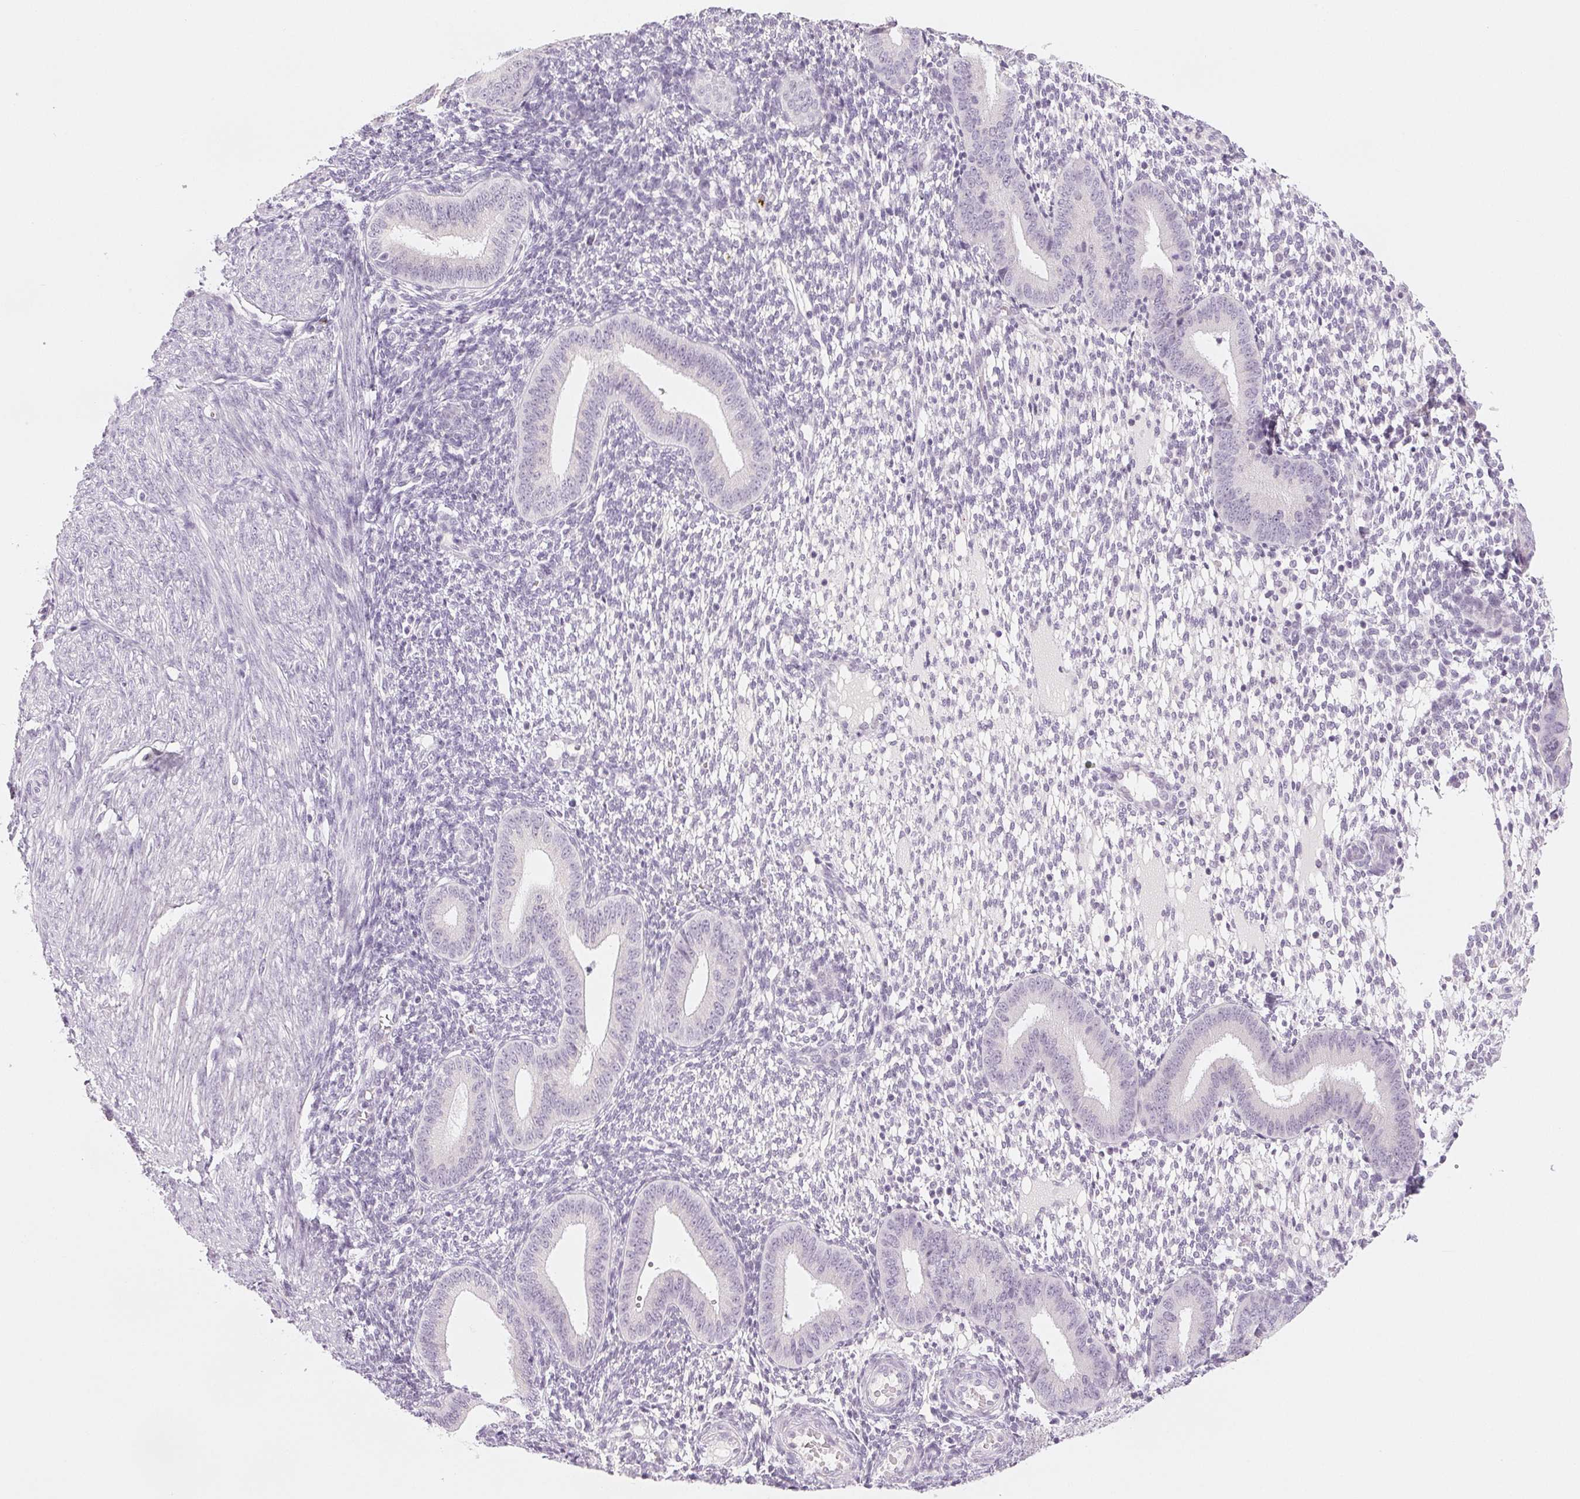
{"staining": {"intensity": "negative", "quantity": "none", "location": "none"}, "tissue": "endometrium", "cell_type": "Cells in endometrial stroma", "image_type": "normal", "snomed": [{"axis": "morphology", "description": "Normal tissue, NOS"}, {"axis": "topography", "description": "Endometrium"}], "caption": "IHC image of unremarkable human endometrium stained for a protein (brown), which displays no staining in cells in endometrial stroma.", "gene": "EHHADH", "patient": {"sex": "female", "age": 40}}